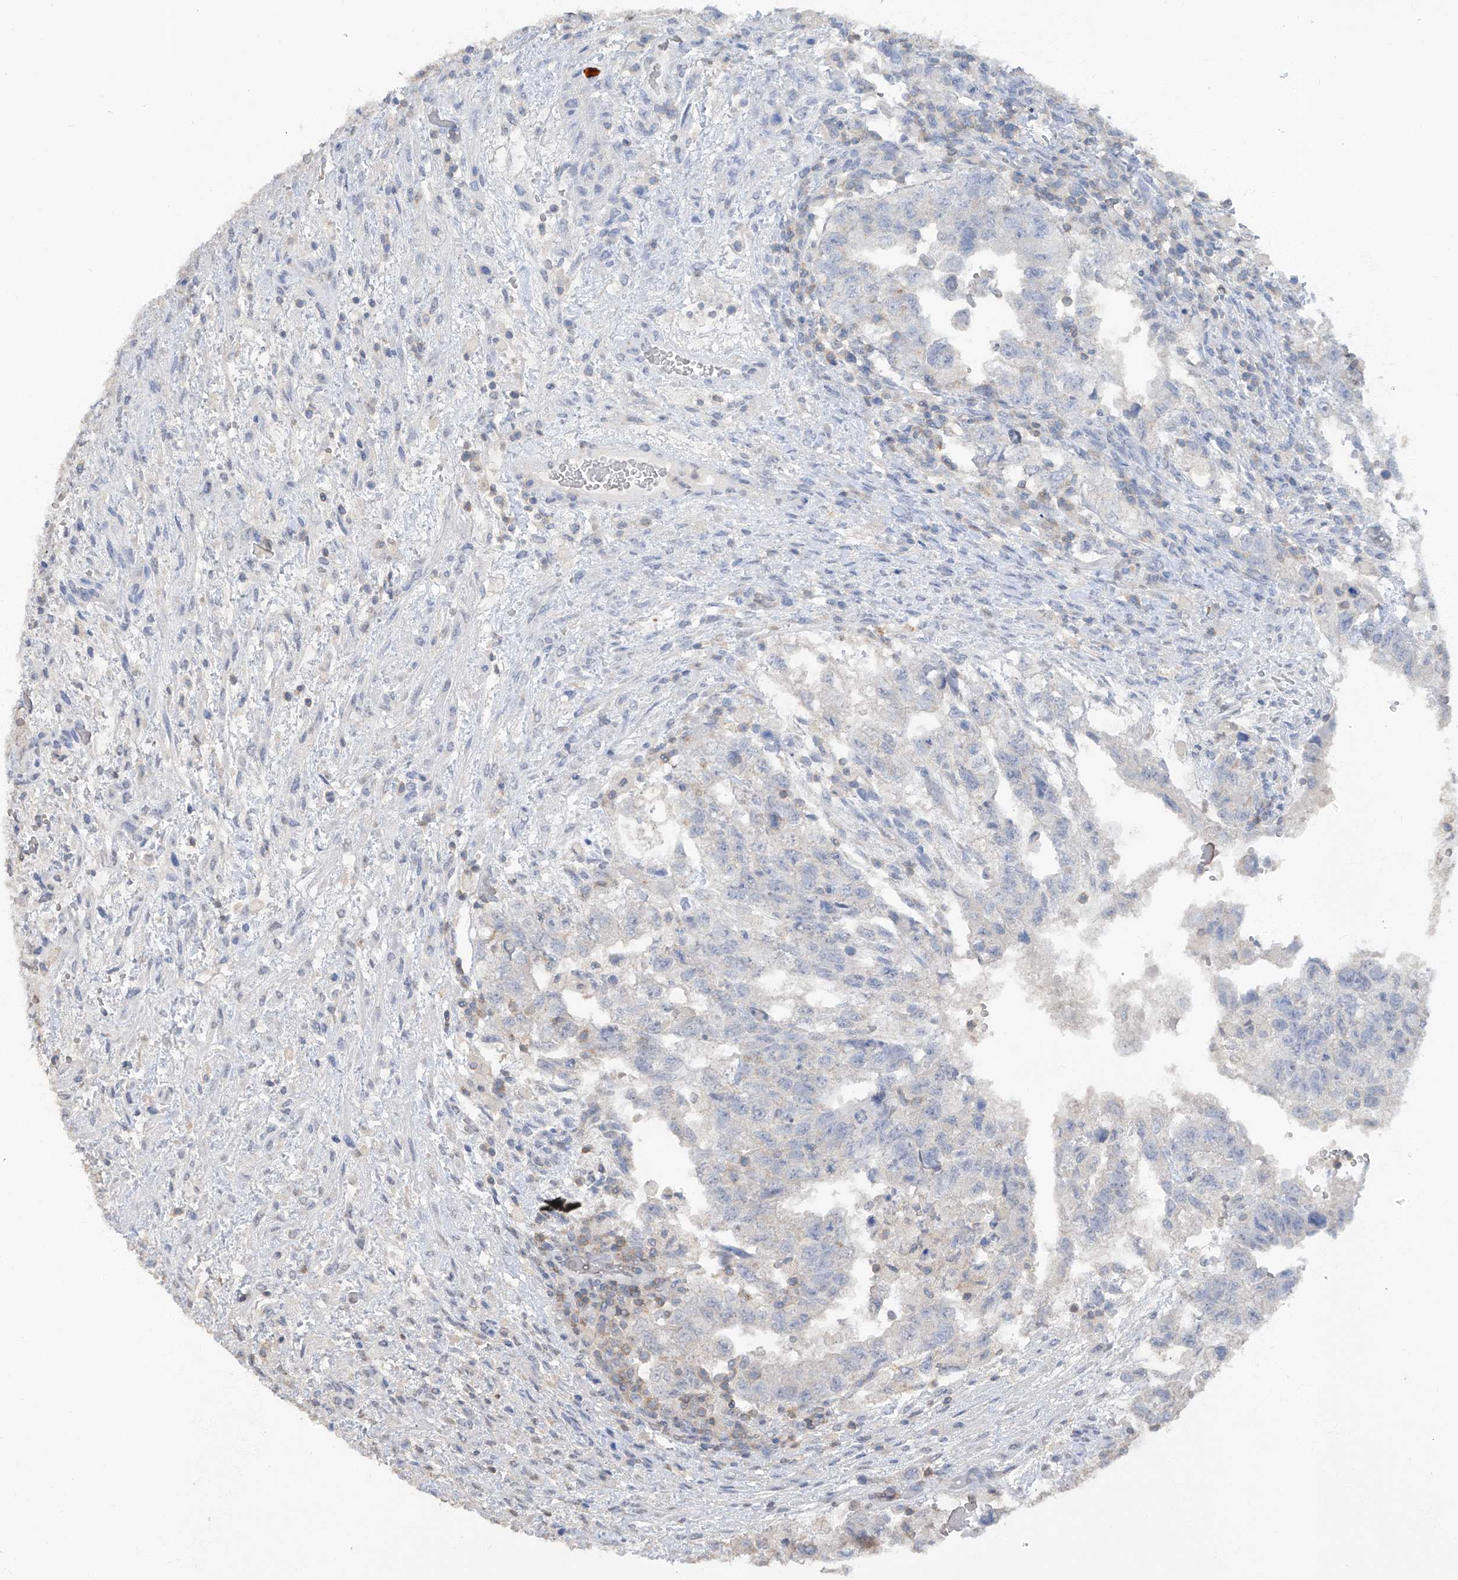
{"staining": {"intensity": "negative", "quantity": "none", "location": "none"}, "tissue": "testis cancer", "cell_type": "Tumor cells", "image_type": "cancer", "snomed": [{"axis": "morphology", "description": "Carcinoma, Embryonal, NOS"}, {"axis": "topography", "description": "Testis"}], "caption": "IHC of human testis cancer exhibits no positivity in tumor cells.", "gene": "HAS3", "patient": {"sex": "male", "age": 36}}